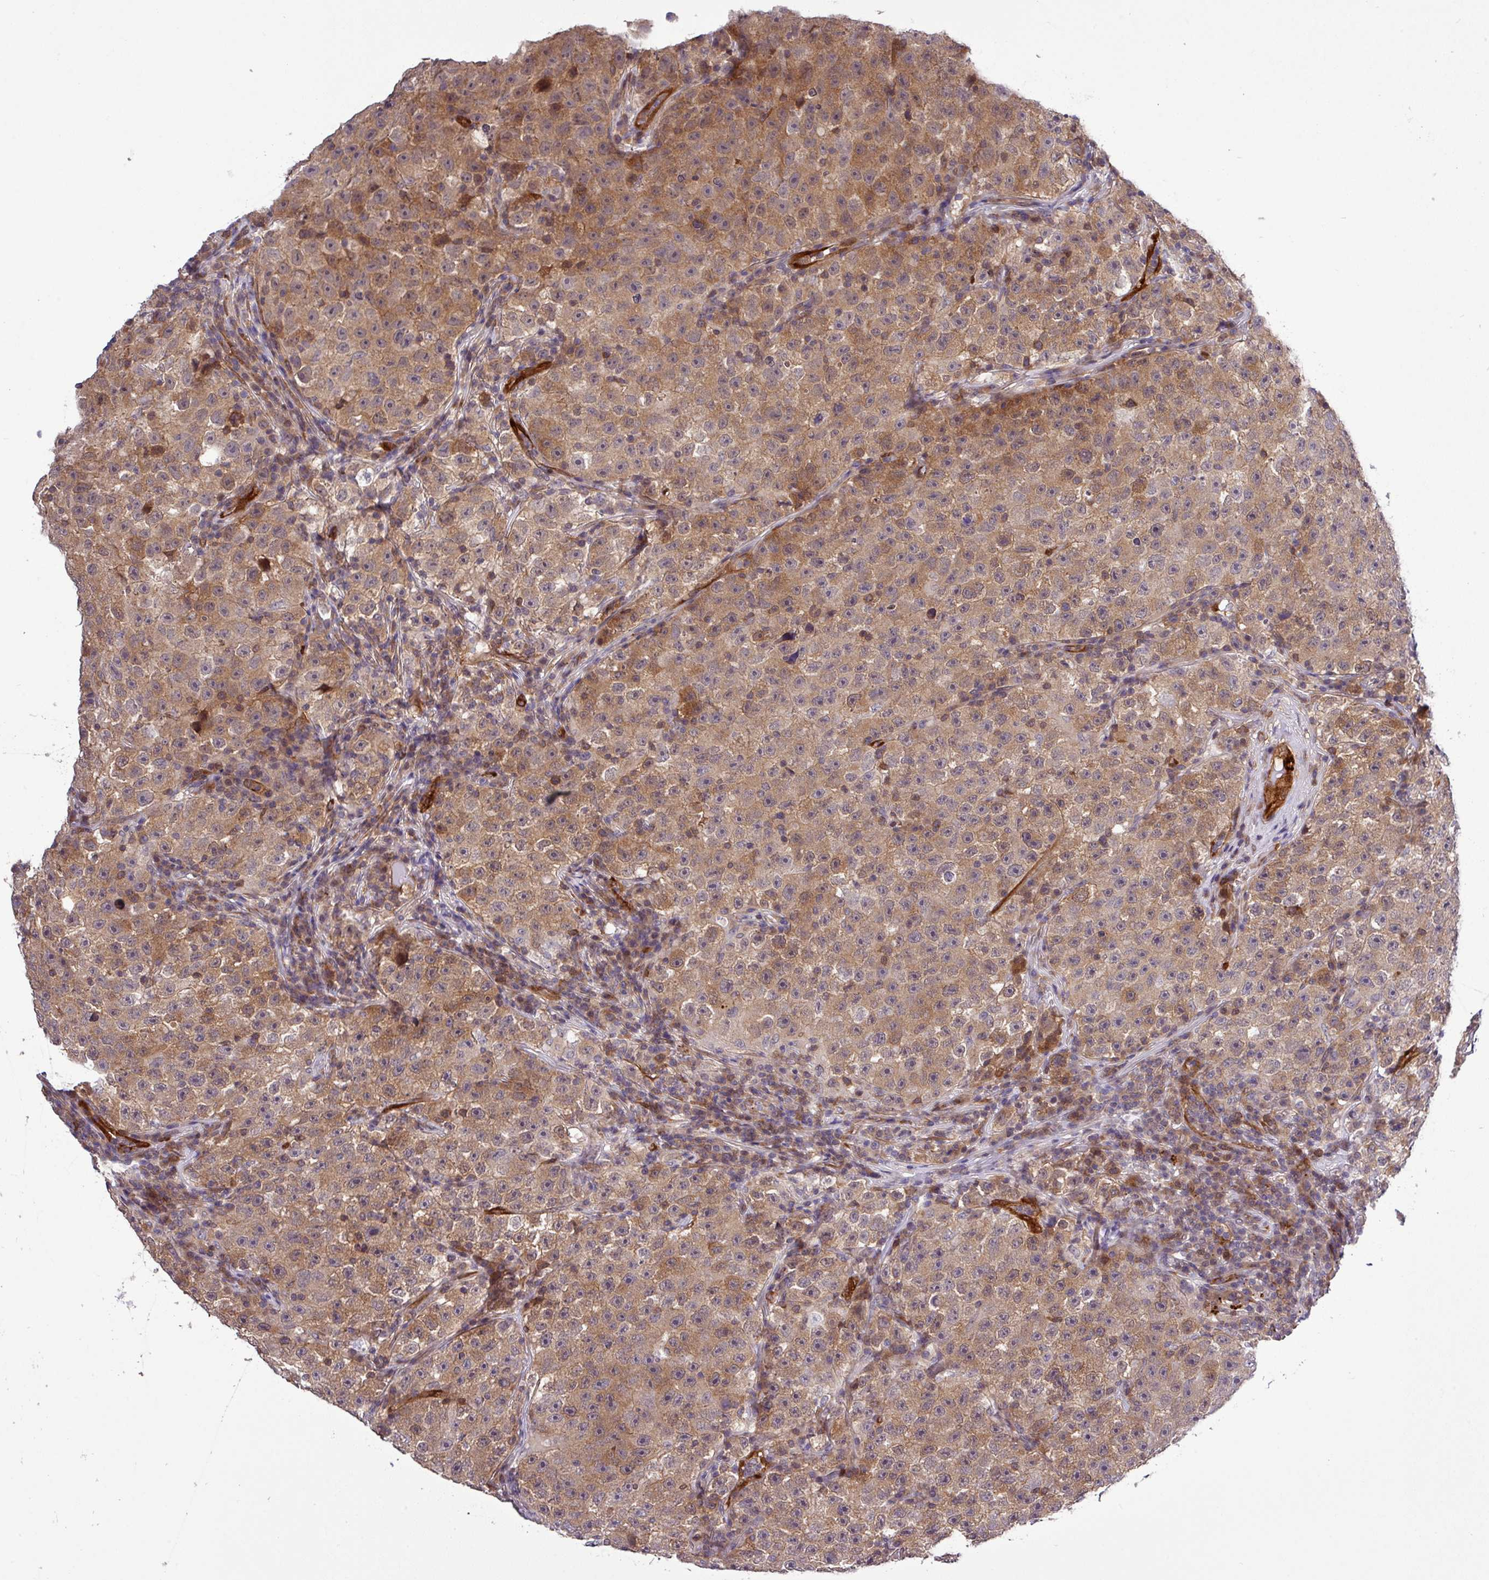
{"staining": {"intensity": "moderate", "quantity": ">75%", "location": "cytoplasmic/membranous"}, "tissue": "testis cancer", "cell_type": "Tumor cells", "image_type": "cancer", "snomed": [{"axis": "morphology", "description": "Seminoma, NOS"}, {"axis": "topography", "description": "Testis"}], "caption": "The micrograph demonstrates a brown stain indicating the presence of a protein in the cytoplasmic/membranous of tumor cells in seminoma (testis). The staining is performed using DAB brown chromogen to label protein expression. The nuclei are counter-stained blue using hematoxylin.", "gene": "CARHSP1", "patient": {"sex": "male", "age": 22}}